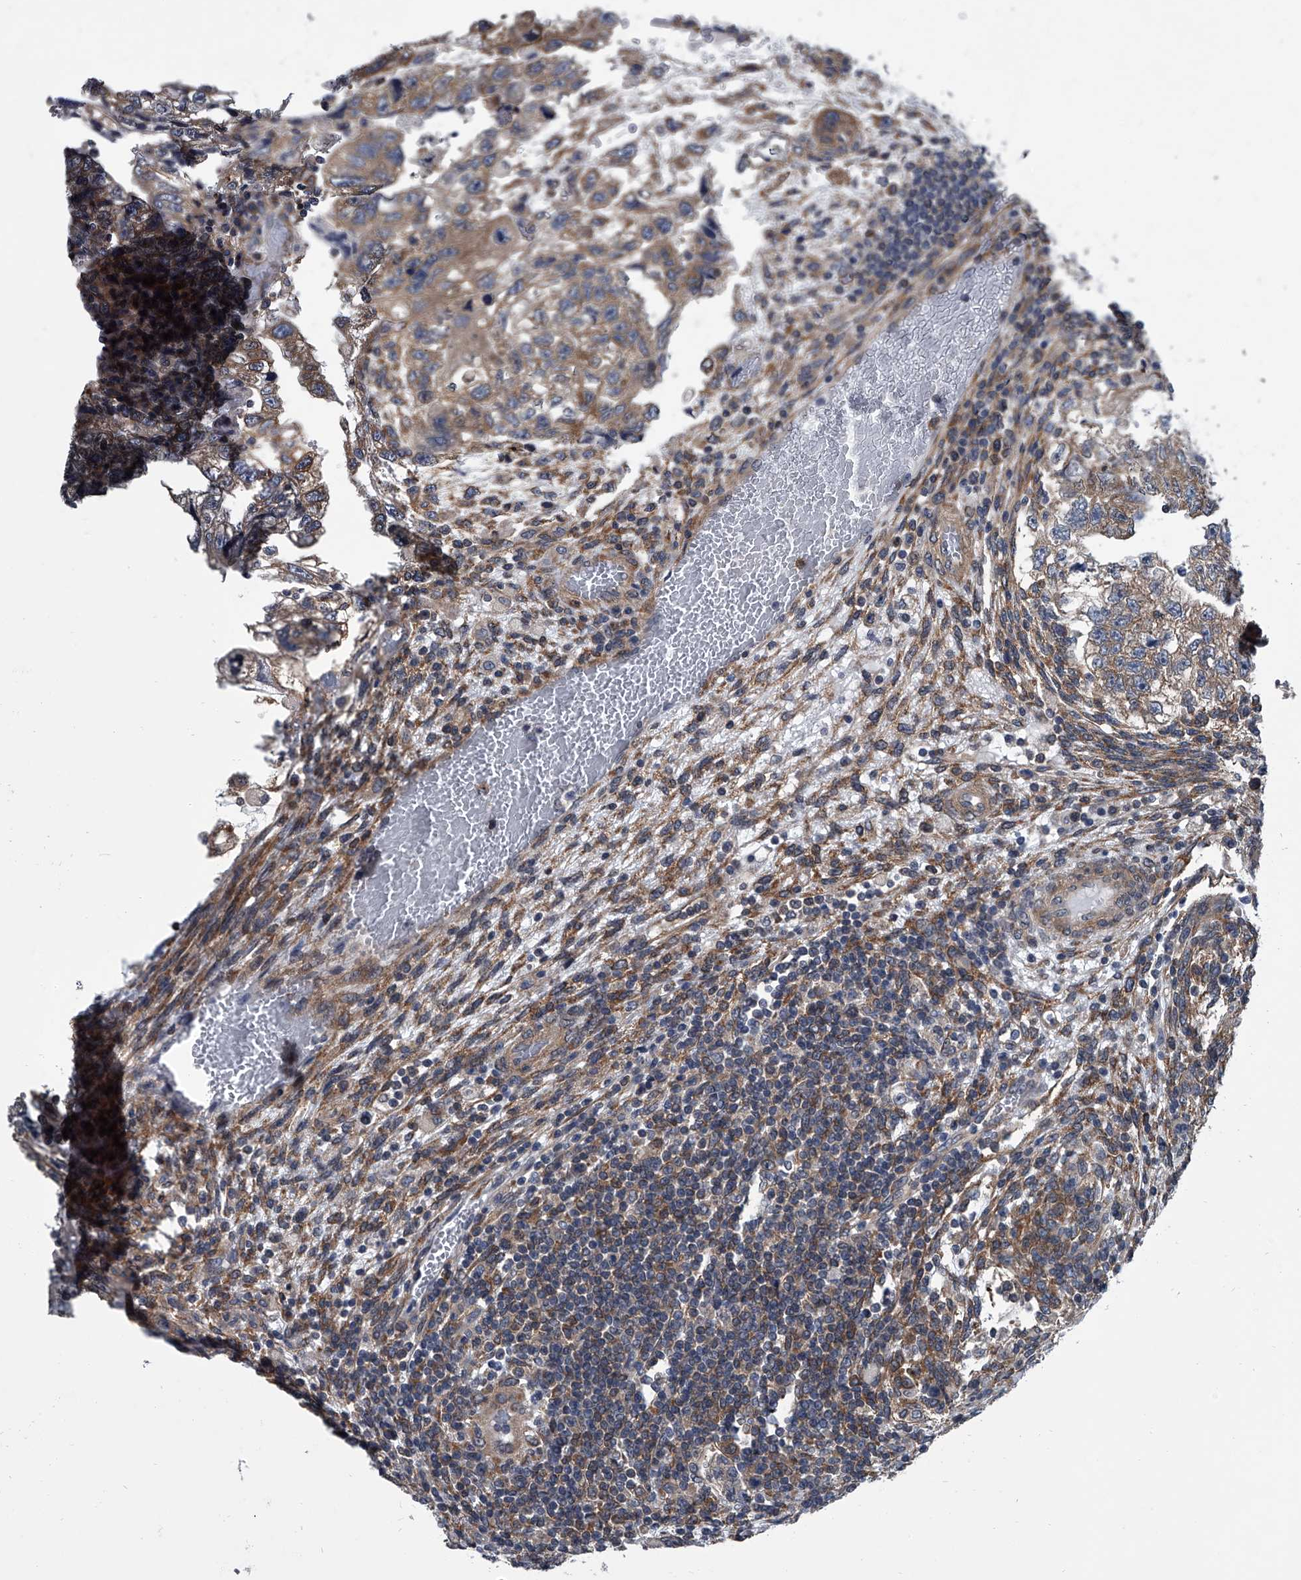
{"staining": {"intensity": "moderate", "quantity": ">75%", "location": "cytoplasmic/membranous"}, "tissue": "testis cancer", "cell_type": "Tumor cells", "image_type": "cancer", "snomed": [{"axis": "morphology", "description": "Carcinoma, Embryonal, NOS"}, {"axis": "topography", "description": "Testis"}], "caption": "DAB immunohistochemical staining of testis cancer (embryonal carcinoma) demonstrates moderate cytoplasmic/membranous protein staining in about >75% of tumor cells.", "gene": "PPP2R5D", "patient": {"sex": "male", "age": 36}}